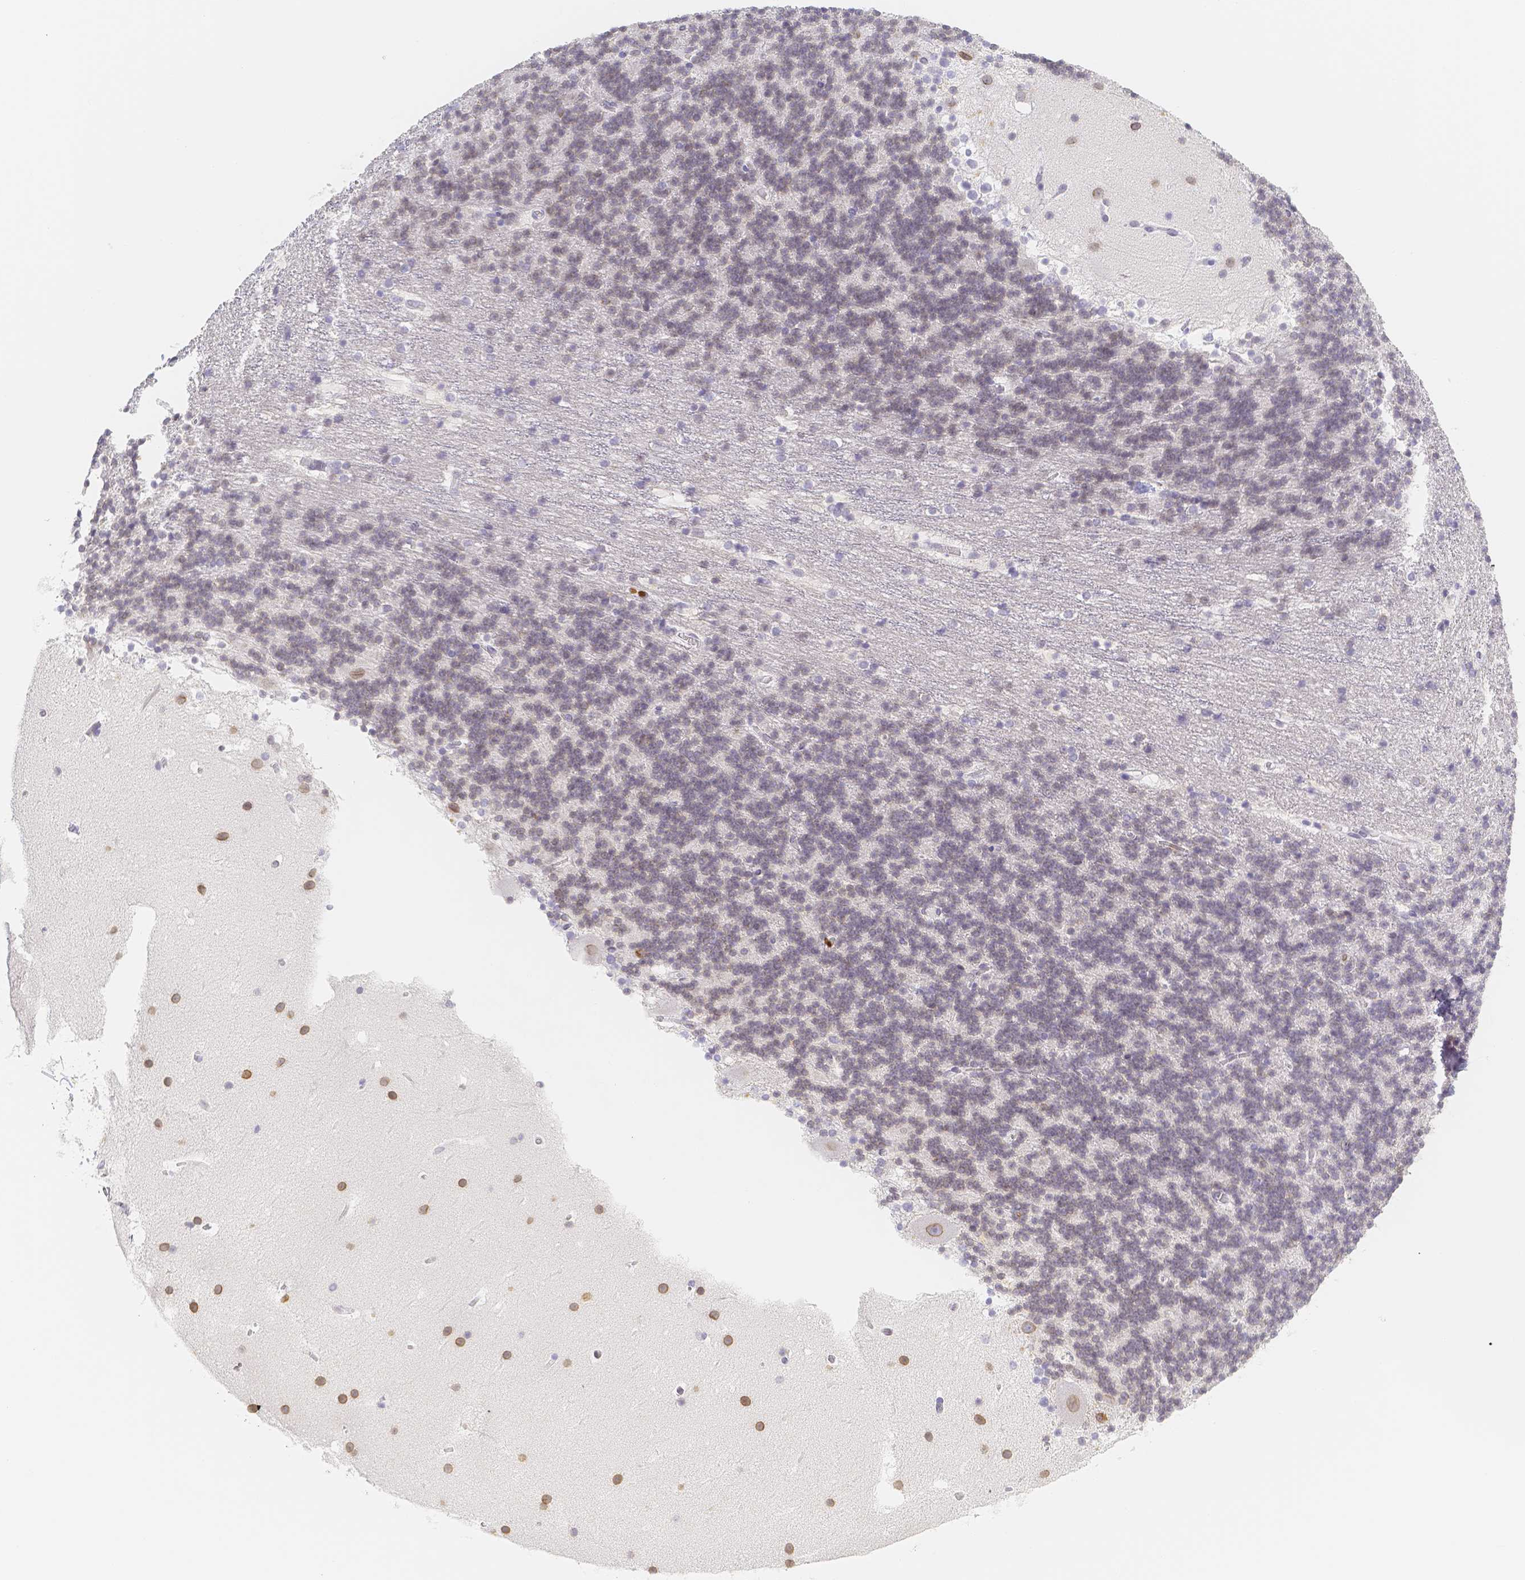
{"staining": {"intensity": "negative", "quantity": "none", "location": "none"}, "tissue": "cerebellum", "cell_type": "Cells in granular layer", "image_type": "normal", "snomed": [{"axis": "morphology", "description": "Normal tissue, NOS"}, {"axis": "topography", "description": "Cerebellum"}], "caption": "A micrograph of human cerebellum is negative for staining in cells in granular layer. (Stains: DAB (3,3'-diaminobenzidine) IHC with hematoxylin counter stain, Microscopy: brightfield microscopy at high magnification).", "gene": "PADI4", "patient": {"sex": "male", "age": 45}}